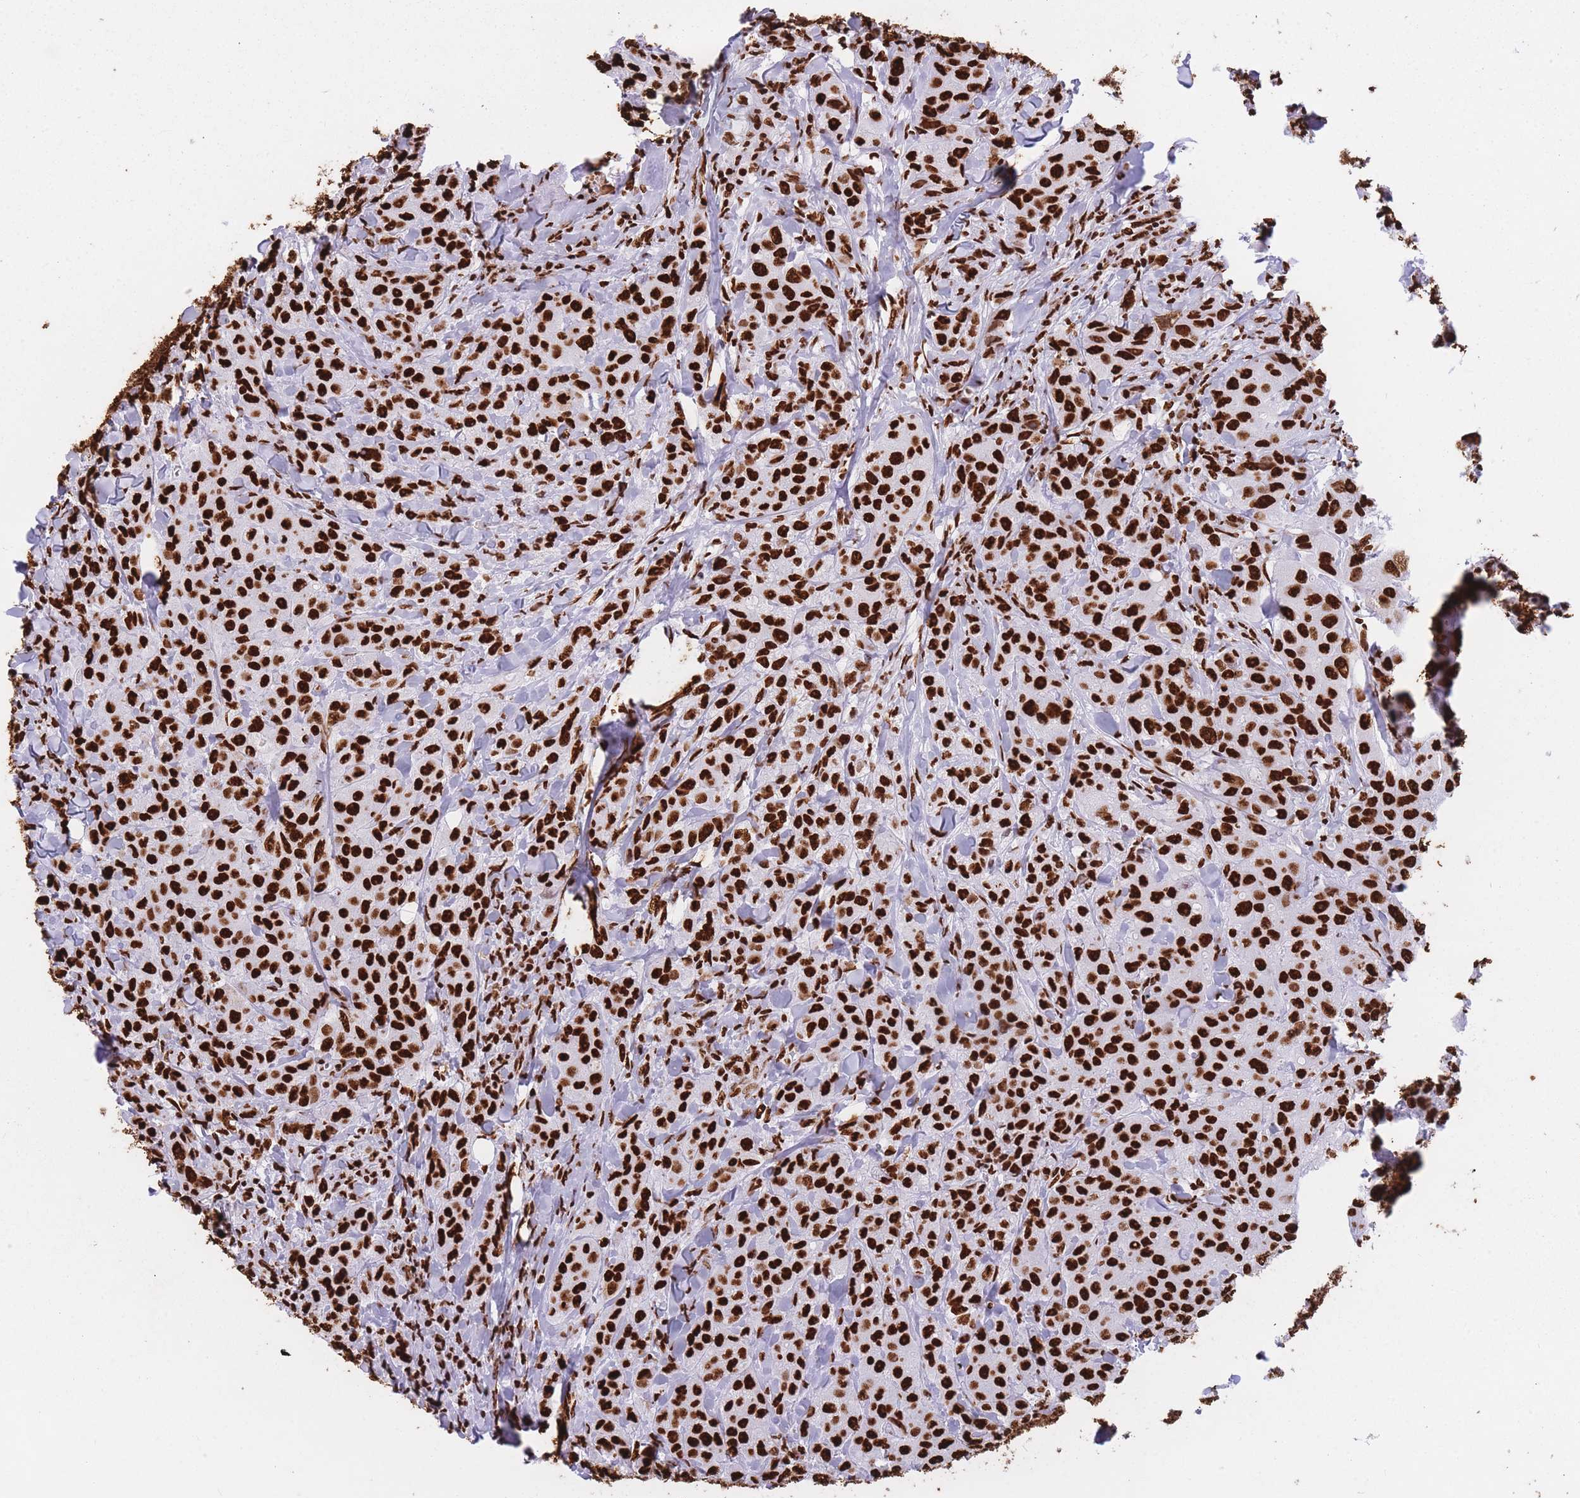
{"staining": {"intensity": "strong", "quantity": ">75%", "location": "nuclear"}, "tissue": "breast cancer", "cell_type": "Tumor cells", "image_type": "cancer", "snomed": [{"axis": "morphology", "description": "Duct carcinoma"}, {"axis": "topography", "description": "Breast"}], "caption": "DAB immunohistochemical staining of breast cancer displays strong nuclear protein staining in approximately >75% of tumor cells.", "gene": "HNRNPUL1", "patient": {"sex": "female", "age": 43}}